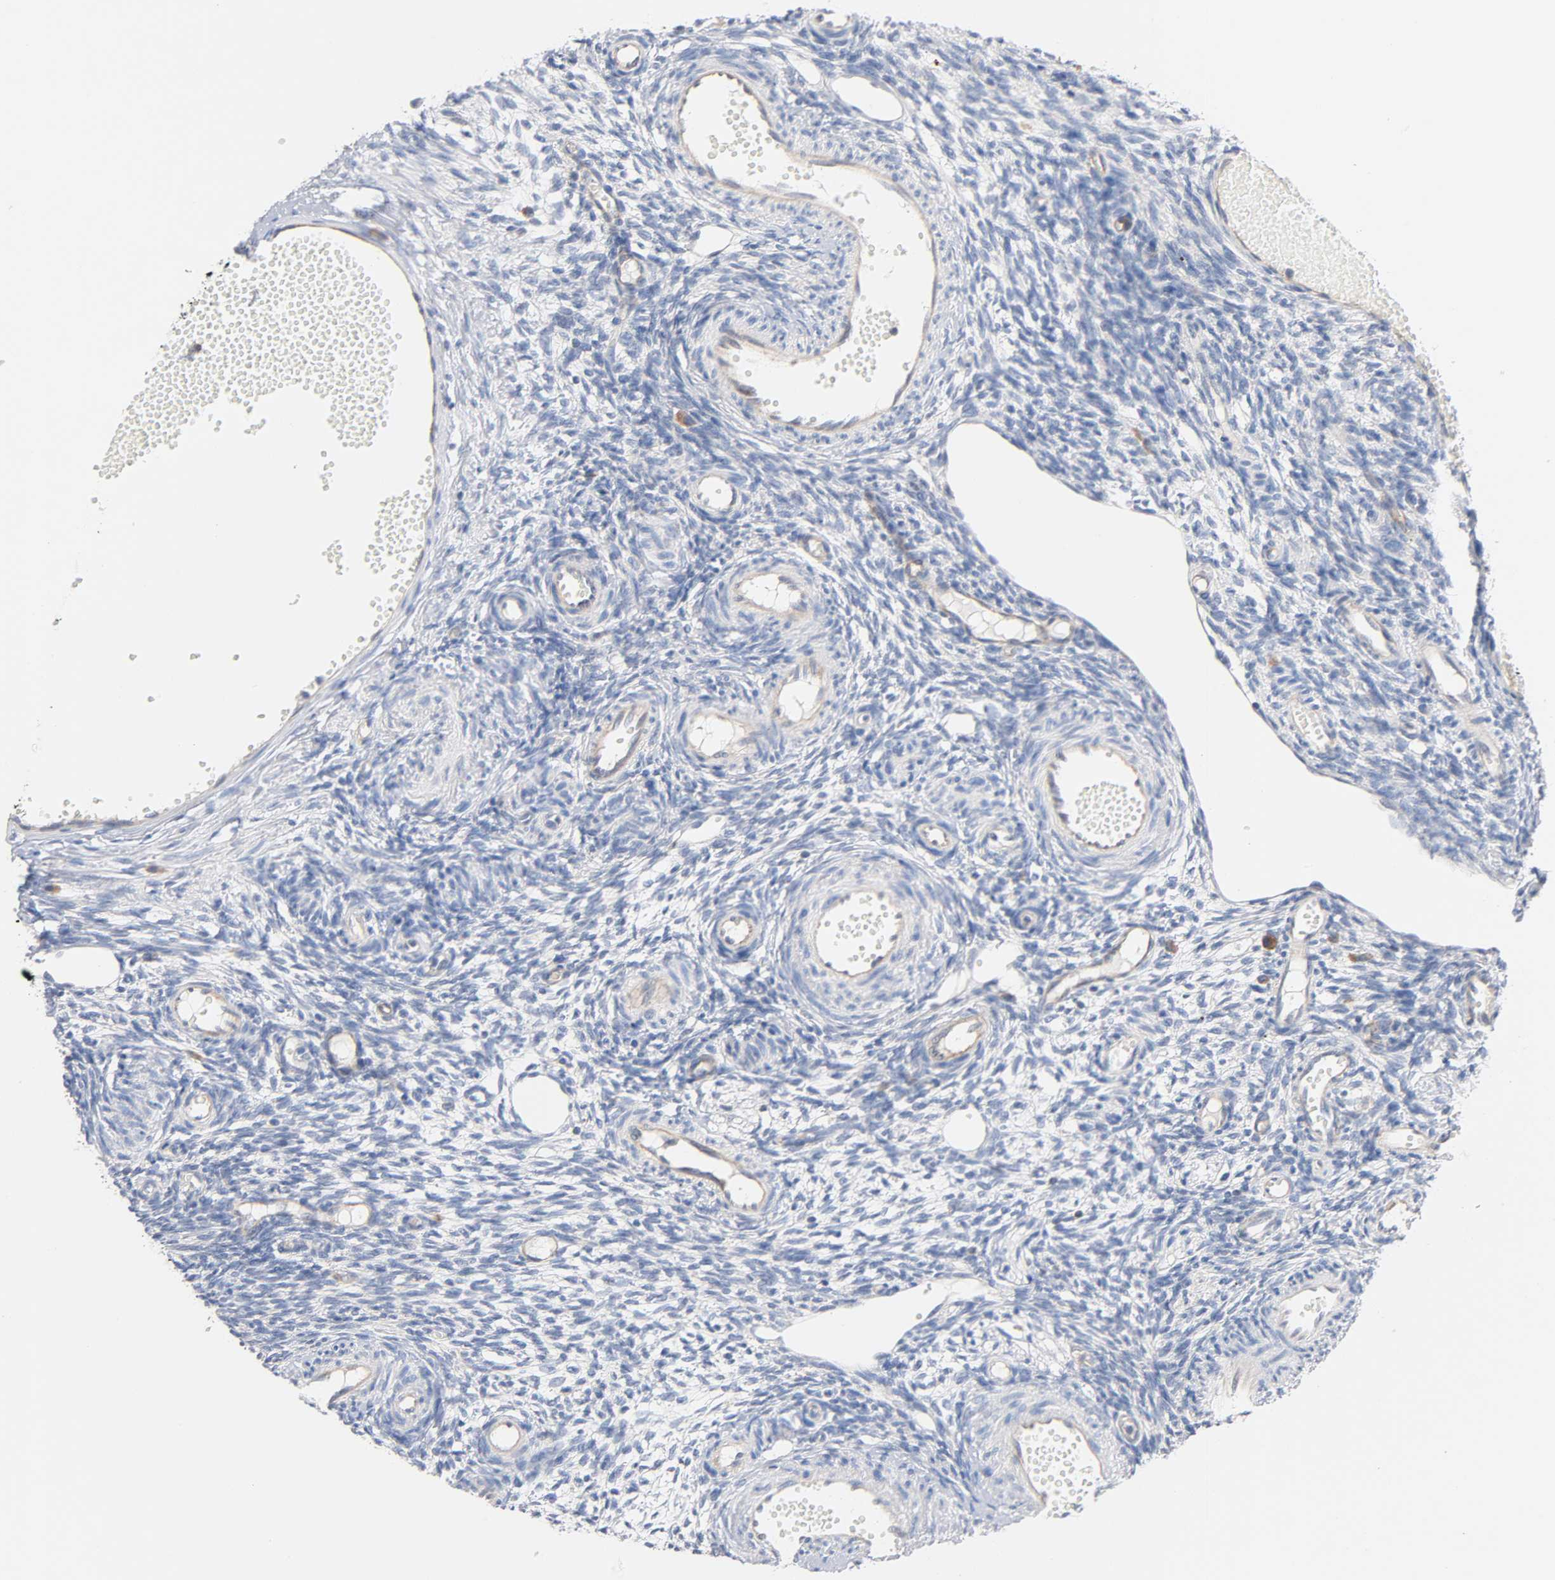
{"staining": {"intensity": "negative", "quantity": "none", "location": "none"}, "tissue": "ovary", "cell_type": "Ovarian stroma cells", "image_type": "normal", "snomed": [{"axis": "morphology", "description": "Normal tissue, NOS"}, {"axis": "topography", "description": "Ovary"}], "caption": "IHC photomicrograph of unremarkable human ovary stained for a protein (brown), which shows no expression in ovarian stroma cells.", "gene": "MALT1", "patient": {"sex": "female", "age": 35}}